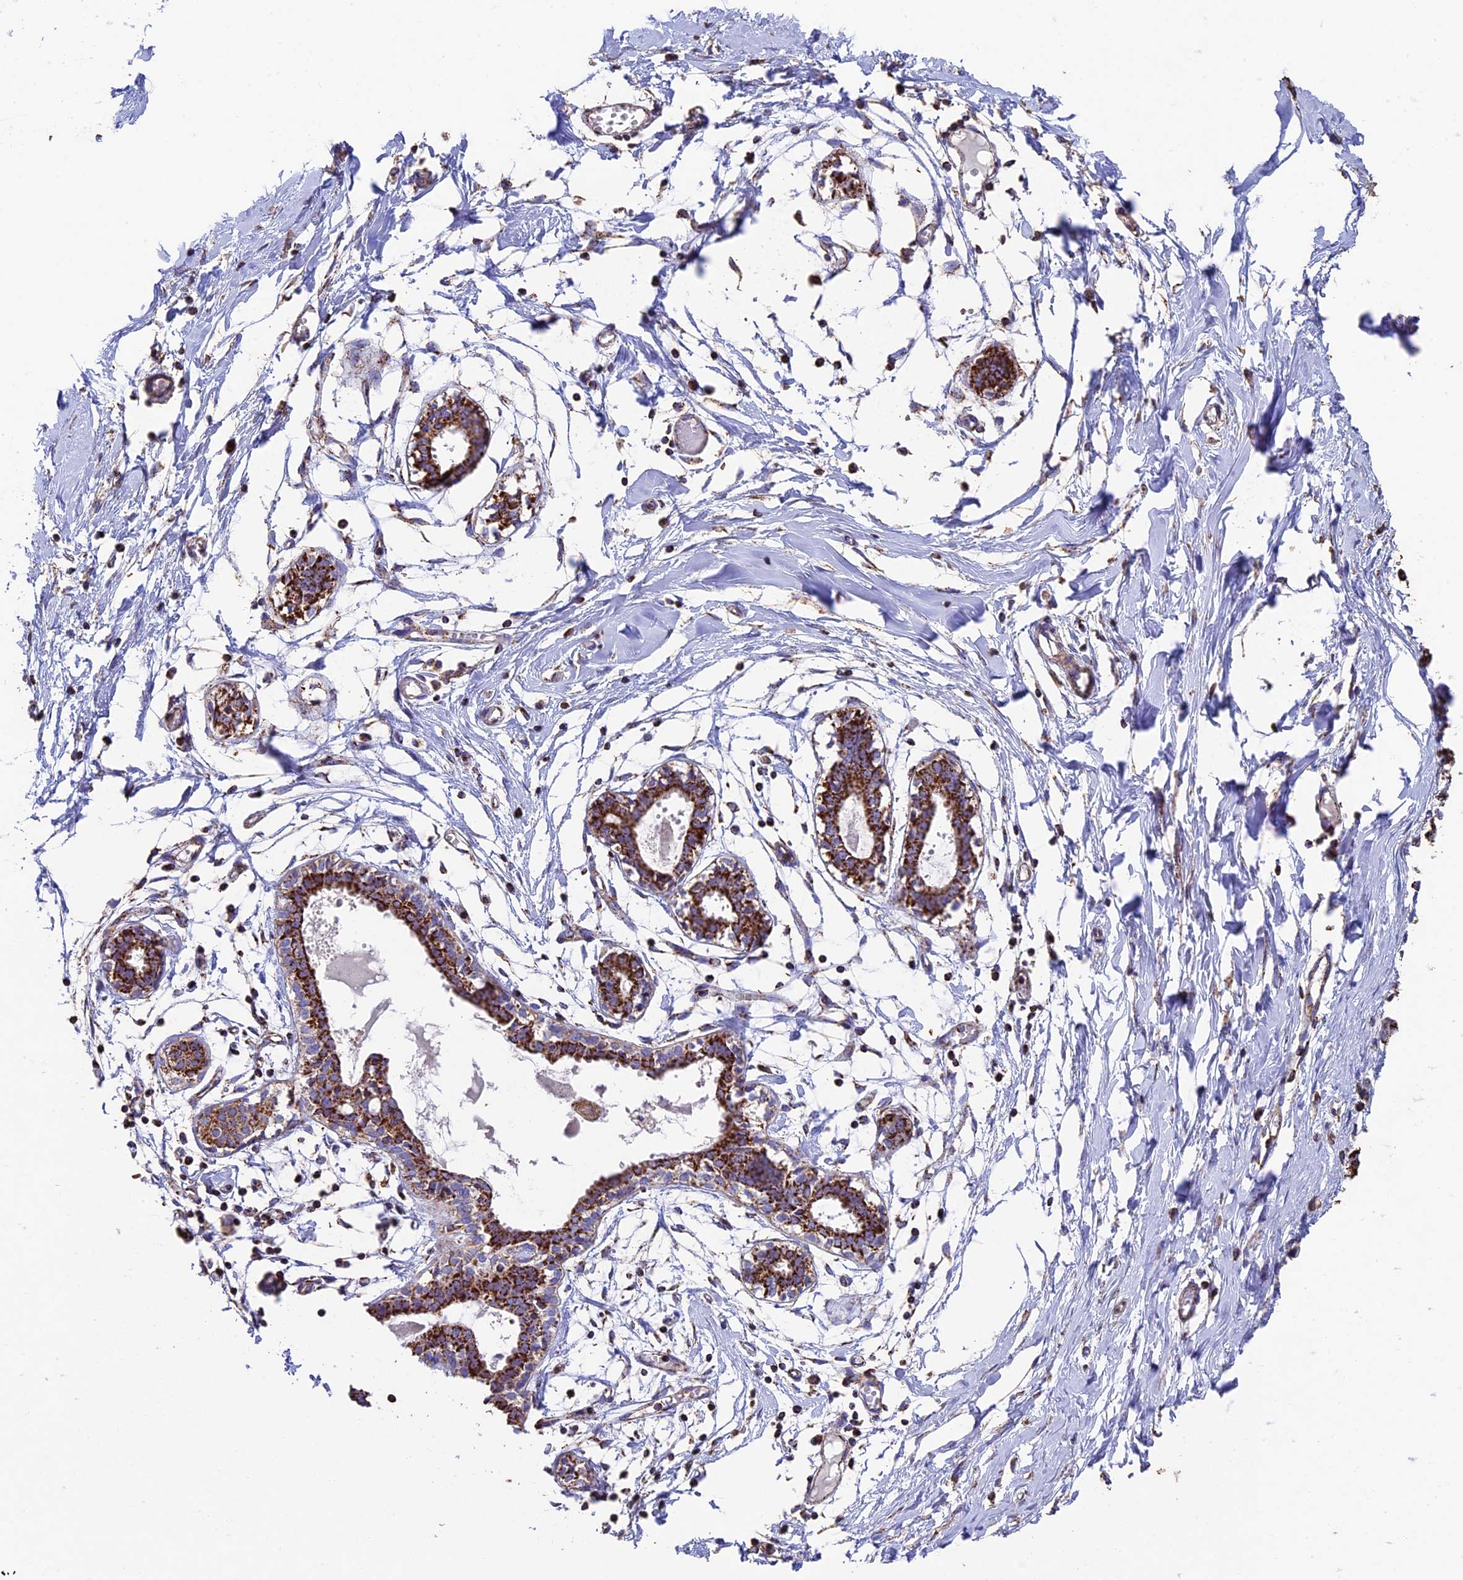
{"staining": {"intensity": "negative", "quantity": "none", "location": "none"}, "tissue": "breast", "cell_type": "Adipocytes", "image_type": "normal", "snomed": [{"axis": "morphology", "description": "Normal tissue, NOS"}, {"axis": "topography", "description": "Breast"}], "caption": "IHC micrograph of normal breast stained for a protein (brown), which demonstrates no expression in adipocytes.", "gene": "ADAT1", "patient": {"sex": "female", "age": 27}}